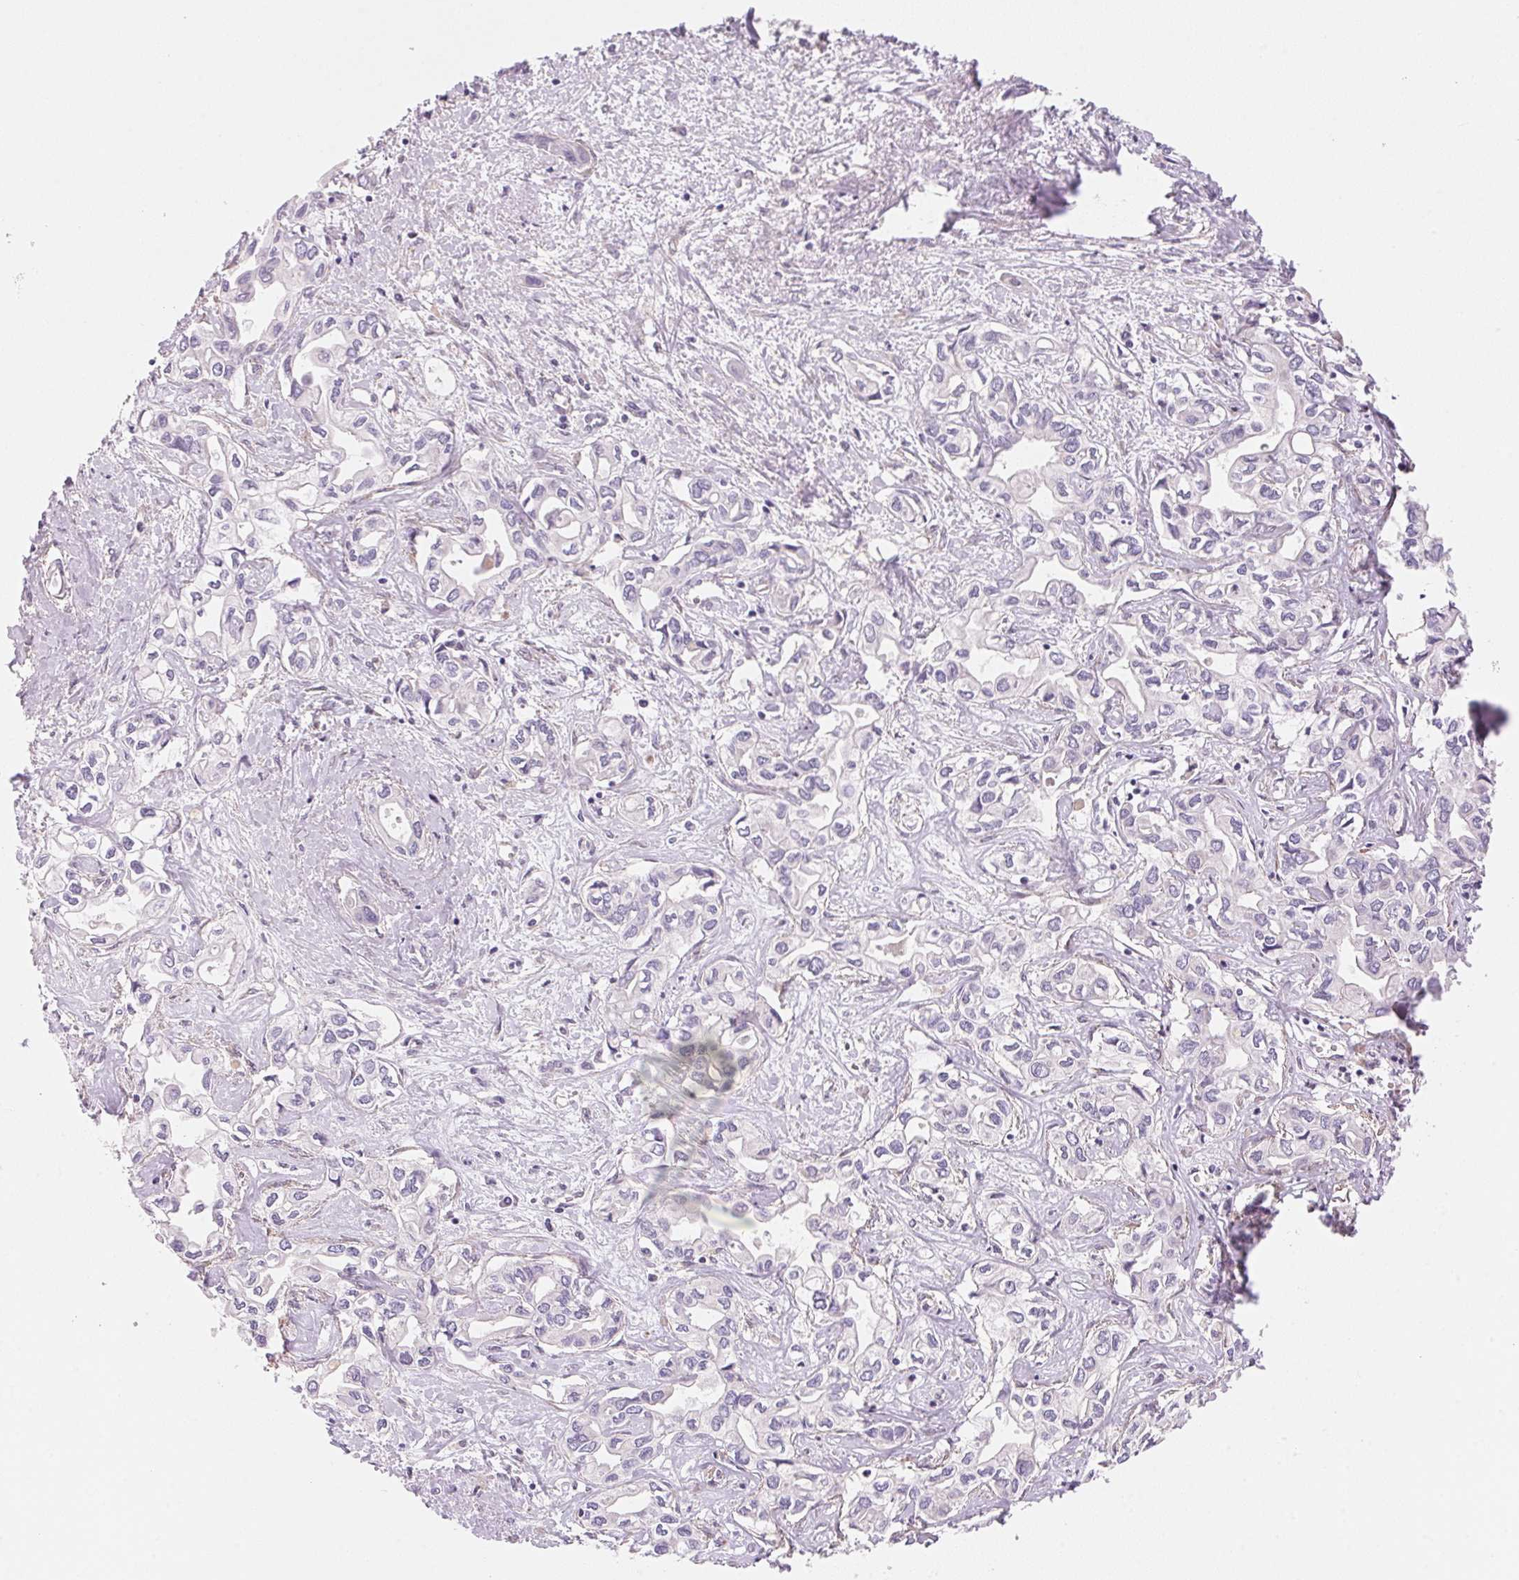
{"staining": {"intensity": "negative", "quantity": "none", "location": "none"}, "tissue": "liver cancer", "cell_type": "Tumor cells", "image_type": "cancer", "snomed": [{"axis": "morphology", "description": "Cholangiocarcinoma"}, {"axis": "topography", "description": "Liver"}], "caption": "Photomicrograph shows no protein positivity in tumor cells of liver cancer (cholangiocarcinoma) tissue.", "gene": "SMTN", "patient": {"sex": "female", "age": 64}}